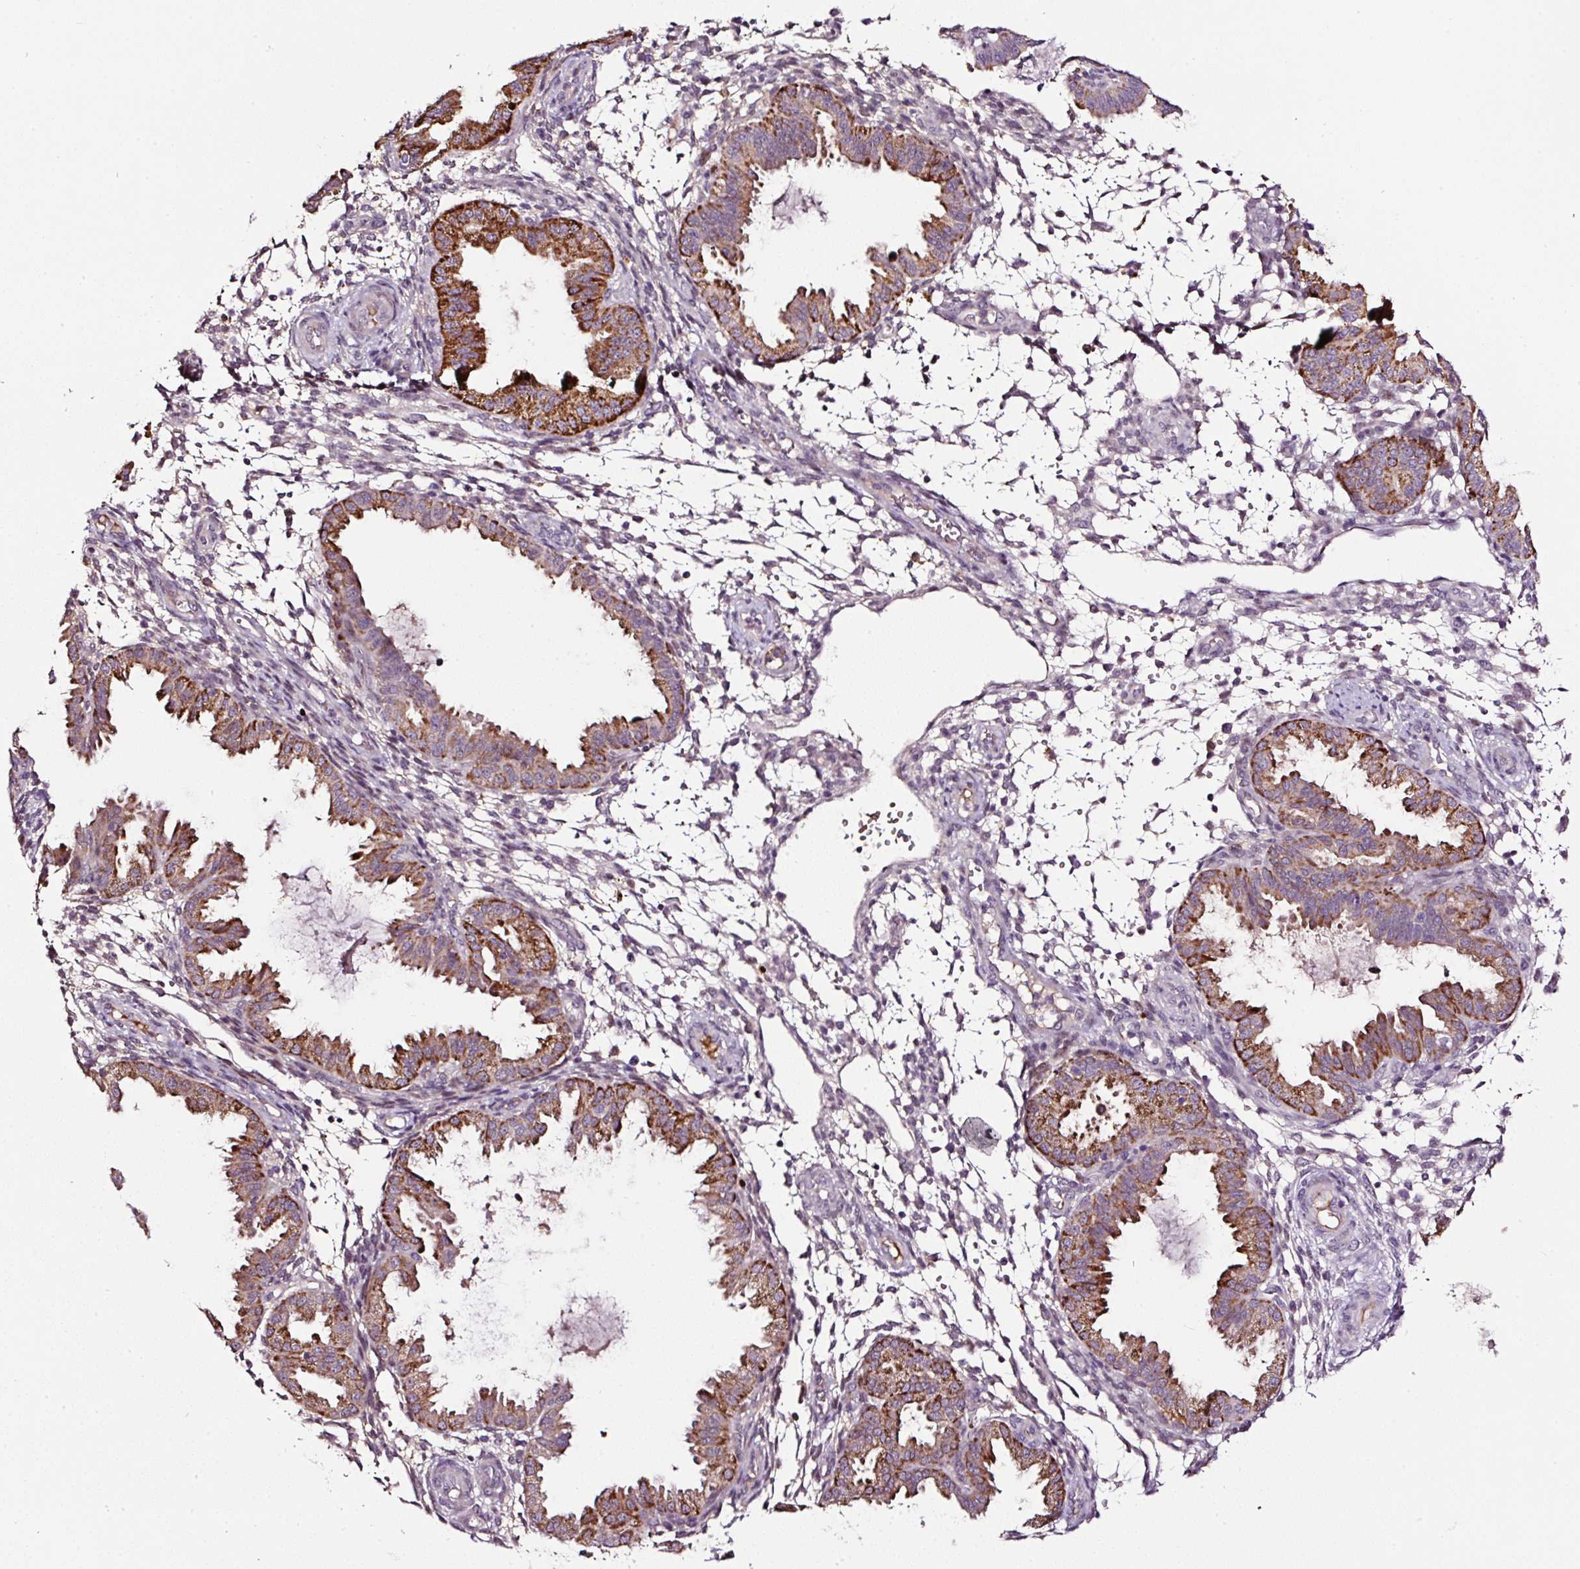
{"staining": {"intensity": "negative", "quantity": "none", "location": "none"}, "tissue": "endometrium", "cell_type": "Cells in endometrial stroma", "image_type": "normal", "snomed": [{"axis": "morphology", "description": "Normal tissue, NOS"}, {"axis": "topography", "description": "Endometrium"}], "caption": "Histopathology image shows no protein staining in cells in endometrial stroma of normal endometrium. (DAB immunohistochemistry (IHC) with hematoxylin counter stain).", "gene": "LRRC24", "patient": {"sex": "female", "age": 33}}